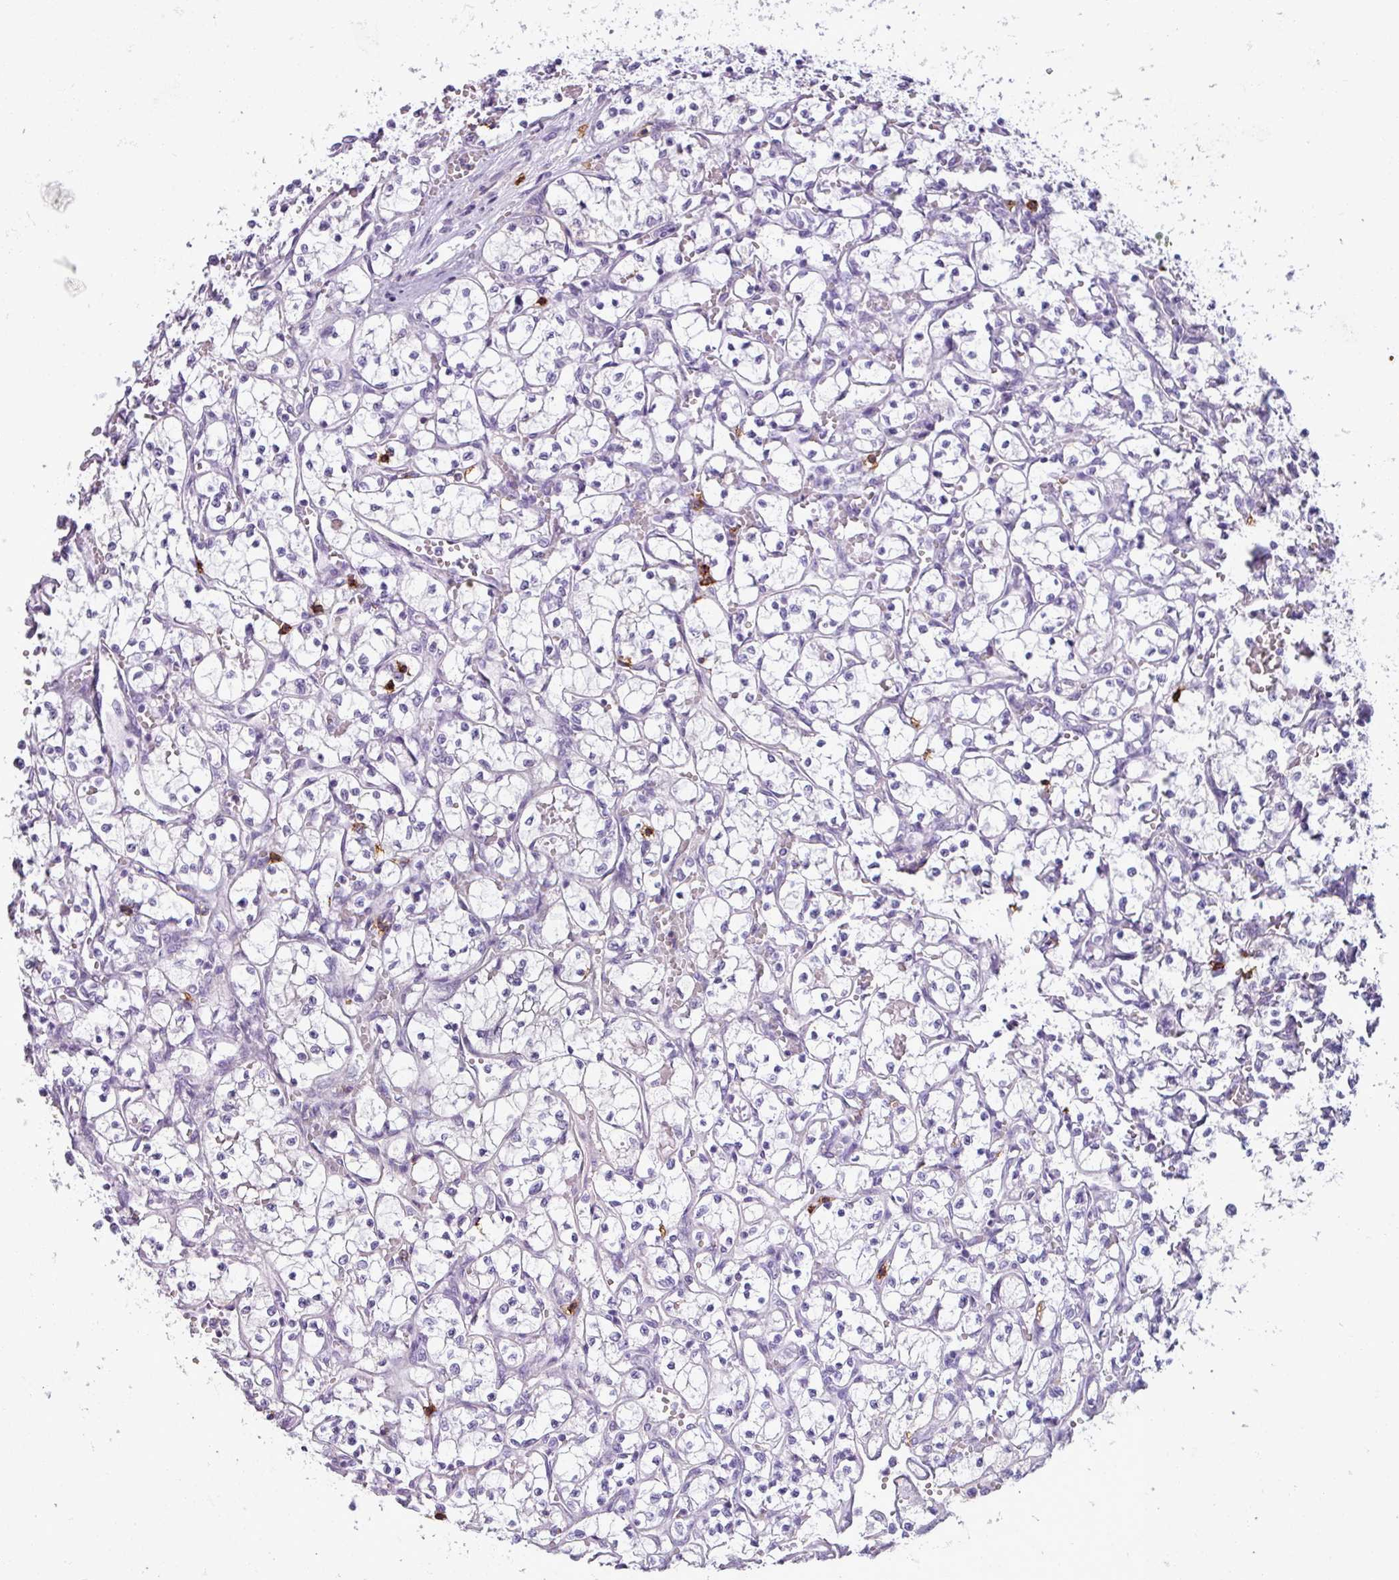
{"staining": {"intensity": "negative", "quantity": "none", "location": "none"}, "tissue": "renal cancer", "cell_type": "Tumor cells", "image_type": "cancer", "snomed": [{"axis": "morphology", "description": "Adenocarcinoma, NOS"}, {"axis": "topography", "description": "Kidney"}], "caption": "This is an IHC histopathology image of renal adenocarcinoma. There is no expression in tumor cells.", "gene": "CD8A", "patient": {"sex": "female", "age": 69}}